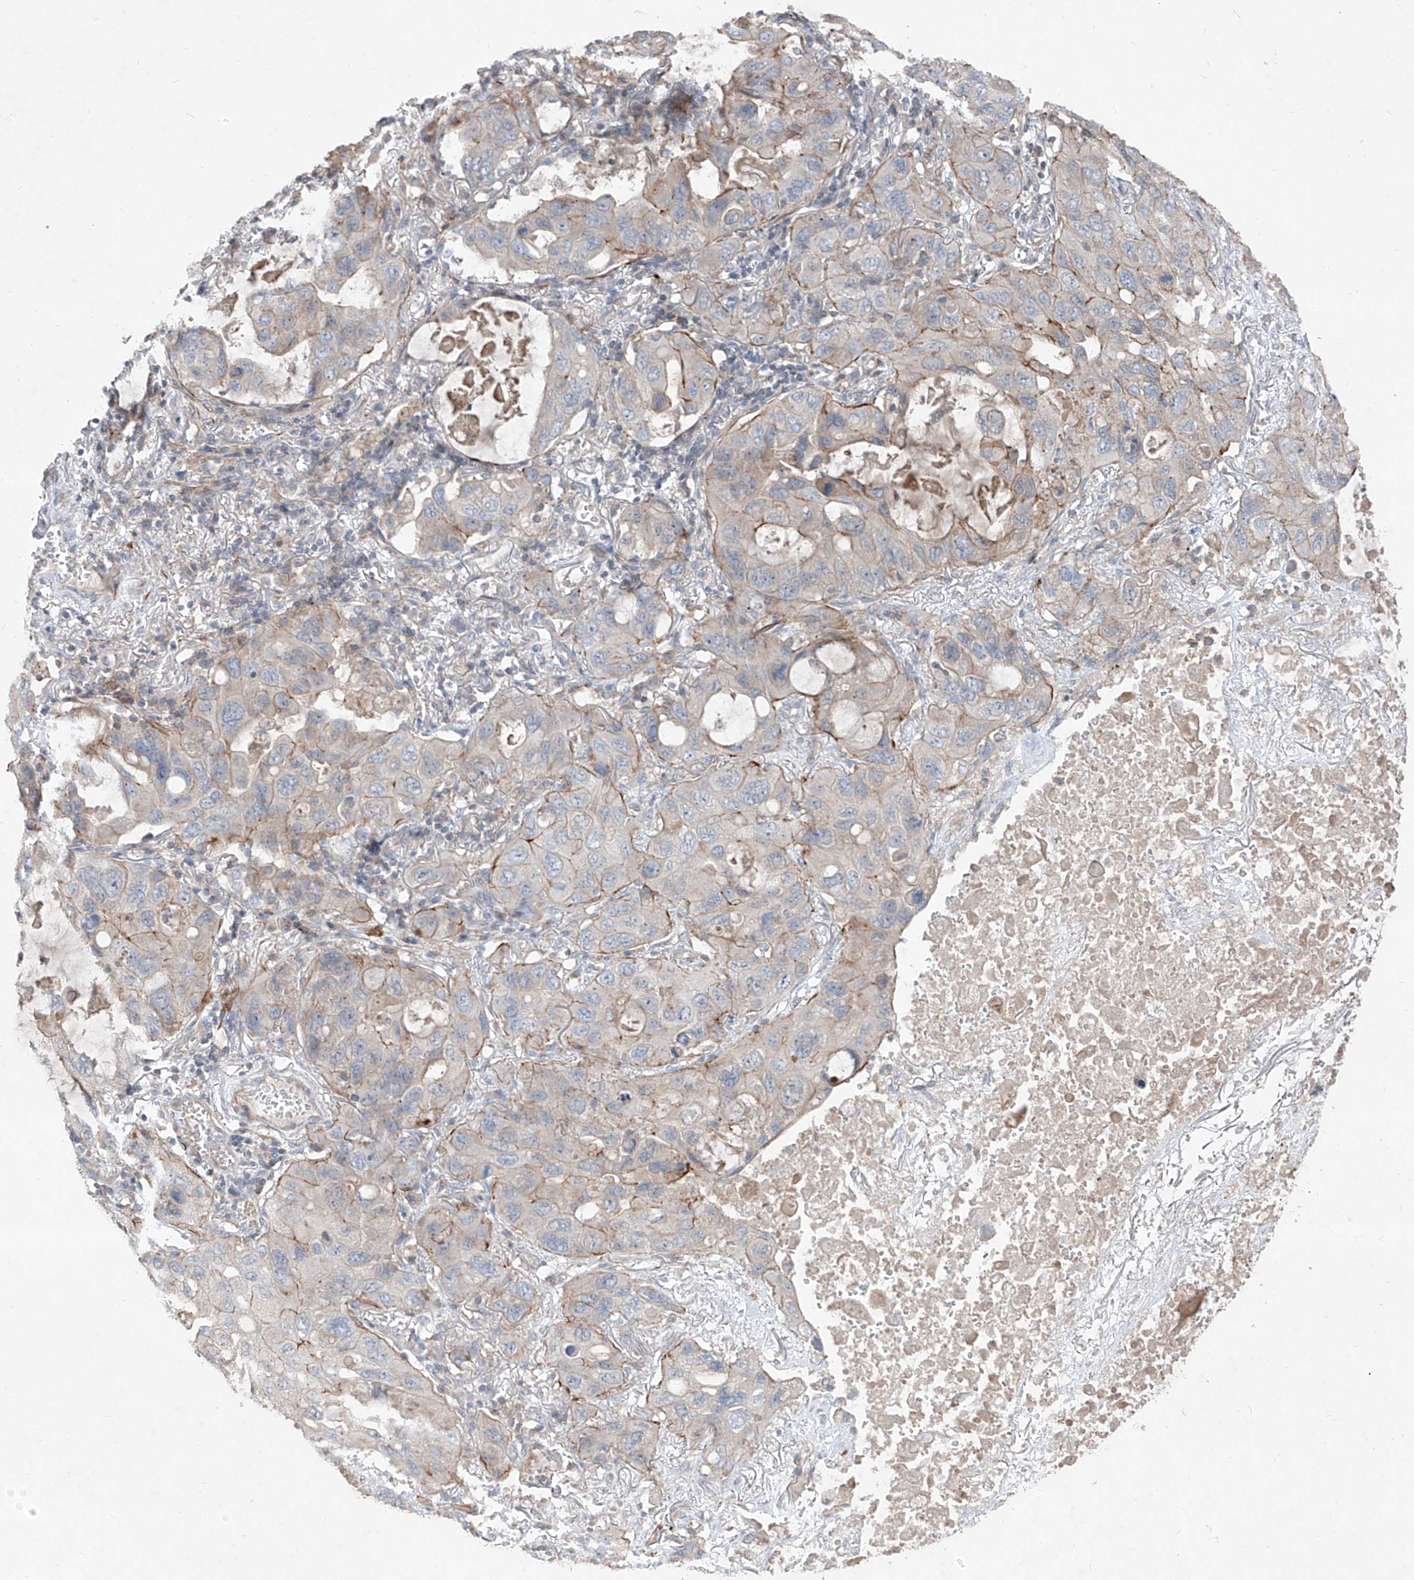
{"staining": {"intensity": "moderate", "quantity": "<25%", "location": "cytoplasmic/membranous"}, "tissue": "lung cancer", "cell_type": "Tumor cells", "image_type": "cancer", "snomed": [{"axis": "morphology", "description": "Squamous cell carcinoma, NOS"}, {"axis": "topography", "description": "Lung"}], "caption": "Human squamous cell carcinoma (lung) stained with a protein marker displays moderate staining in tumor cells.", "gene": "UFD1", "patient": {"sex": "female", "age": 73}}